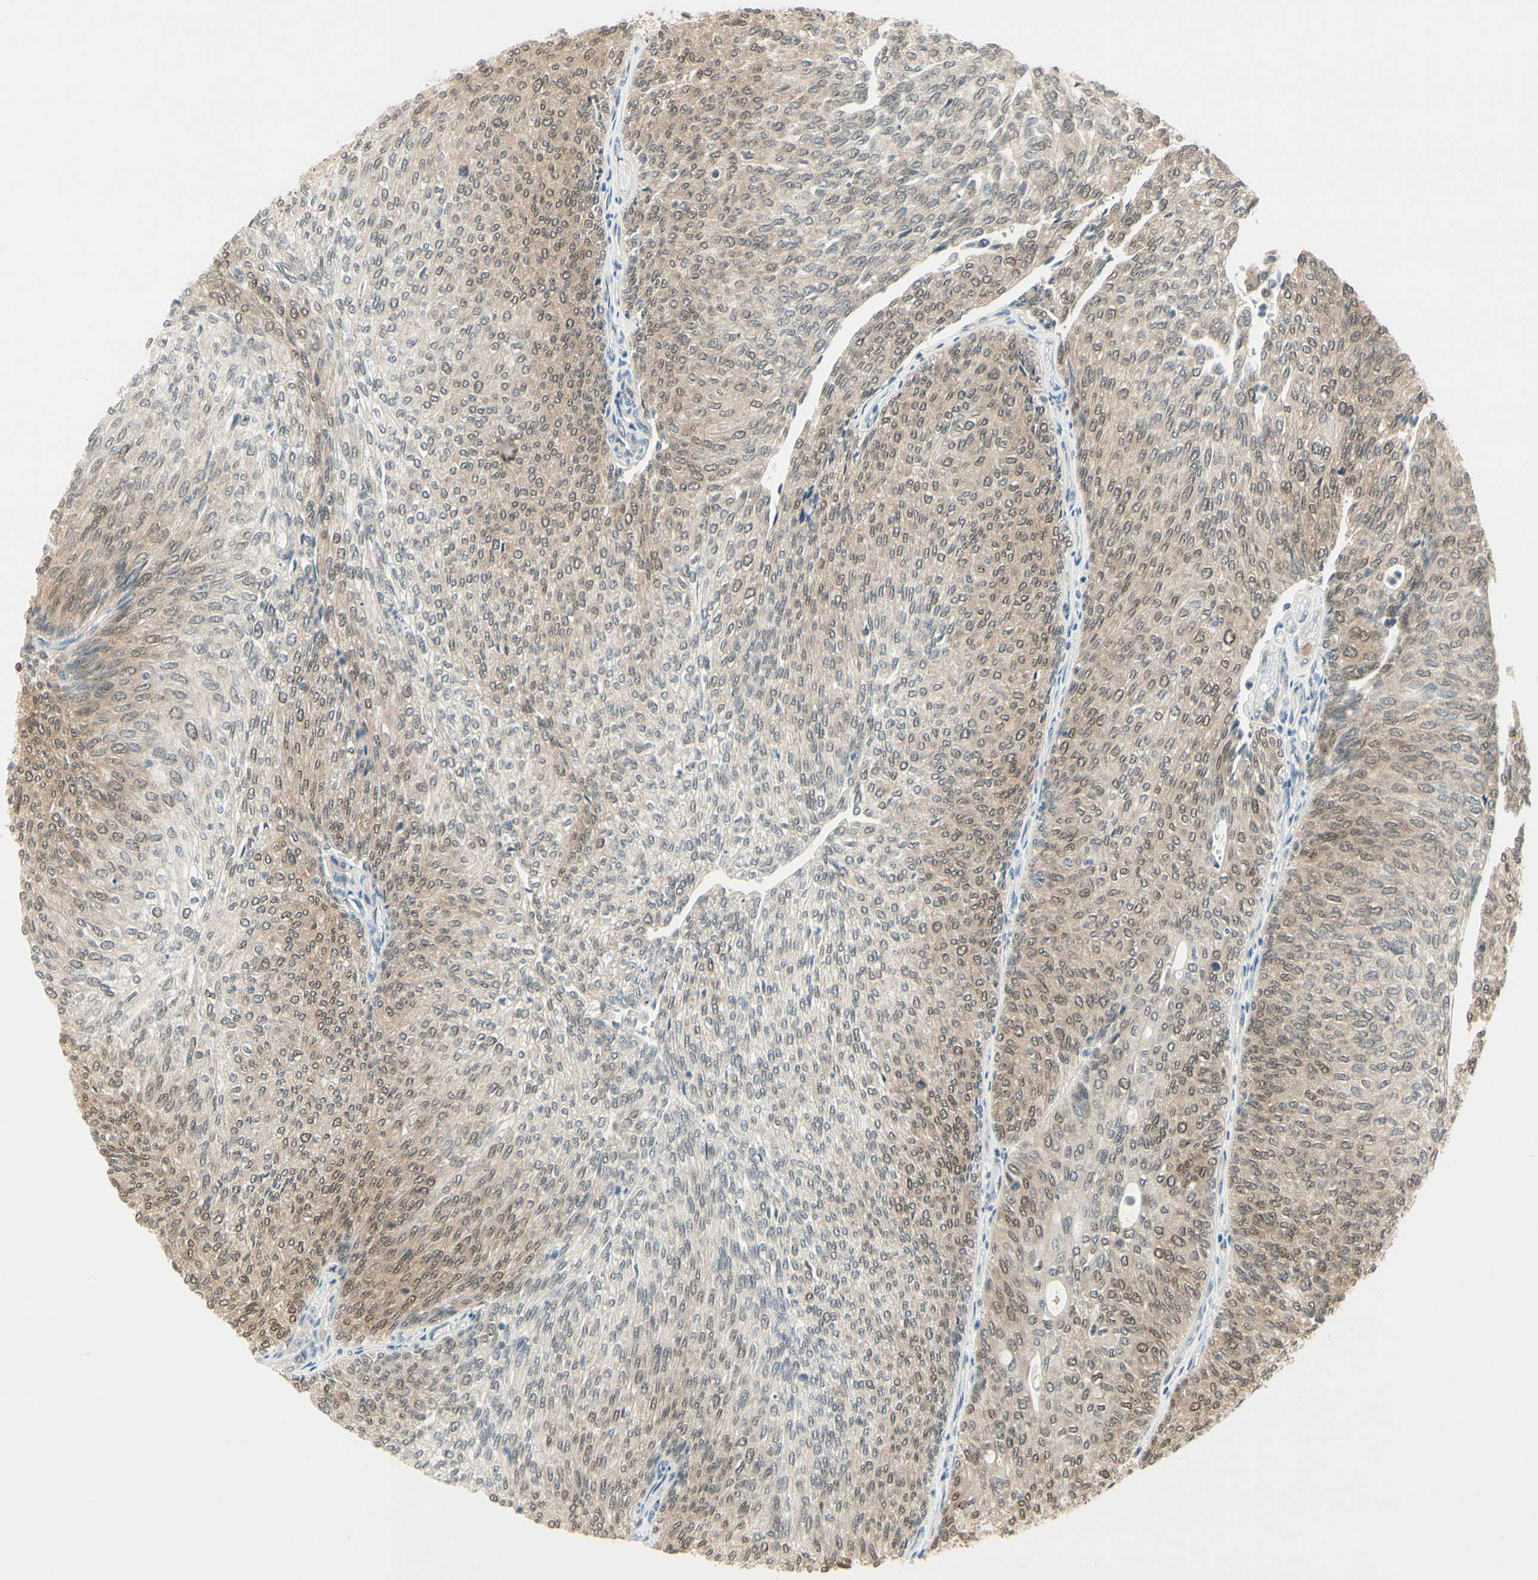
{"staining": {"intensity": "weak", "quantity": "<25%", "location": "cytoplasmic/membranous"}, "tissue": "urothelial cancer", "cell_type": "Tumor cells", "image_type": "cancer", "snomed": [{"axis": "morphology", "description": "Urothelial carcinoma, Low grade"}, {"axis": "topography", "description": "Urinary bladder"}], "caption": "The micrograph displays no significant positivity in tumor cells of urothelial carcinoma (low-grade).", "gene": "IPO5", "patient": {"sex": "female", "age": 79}}